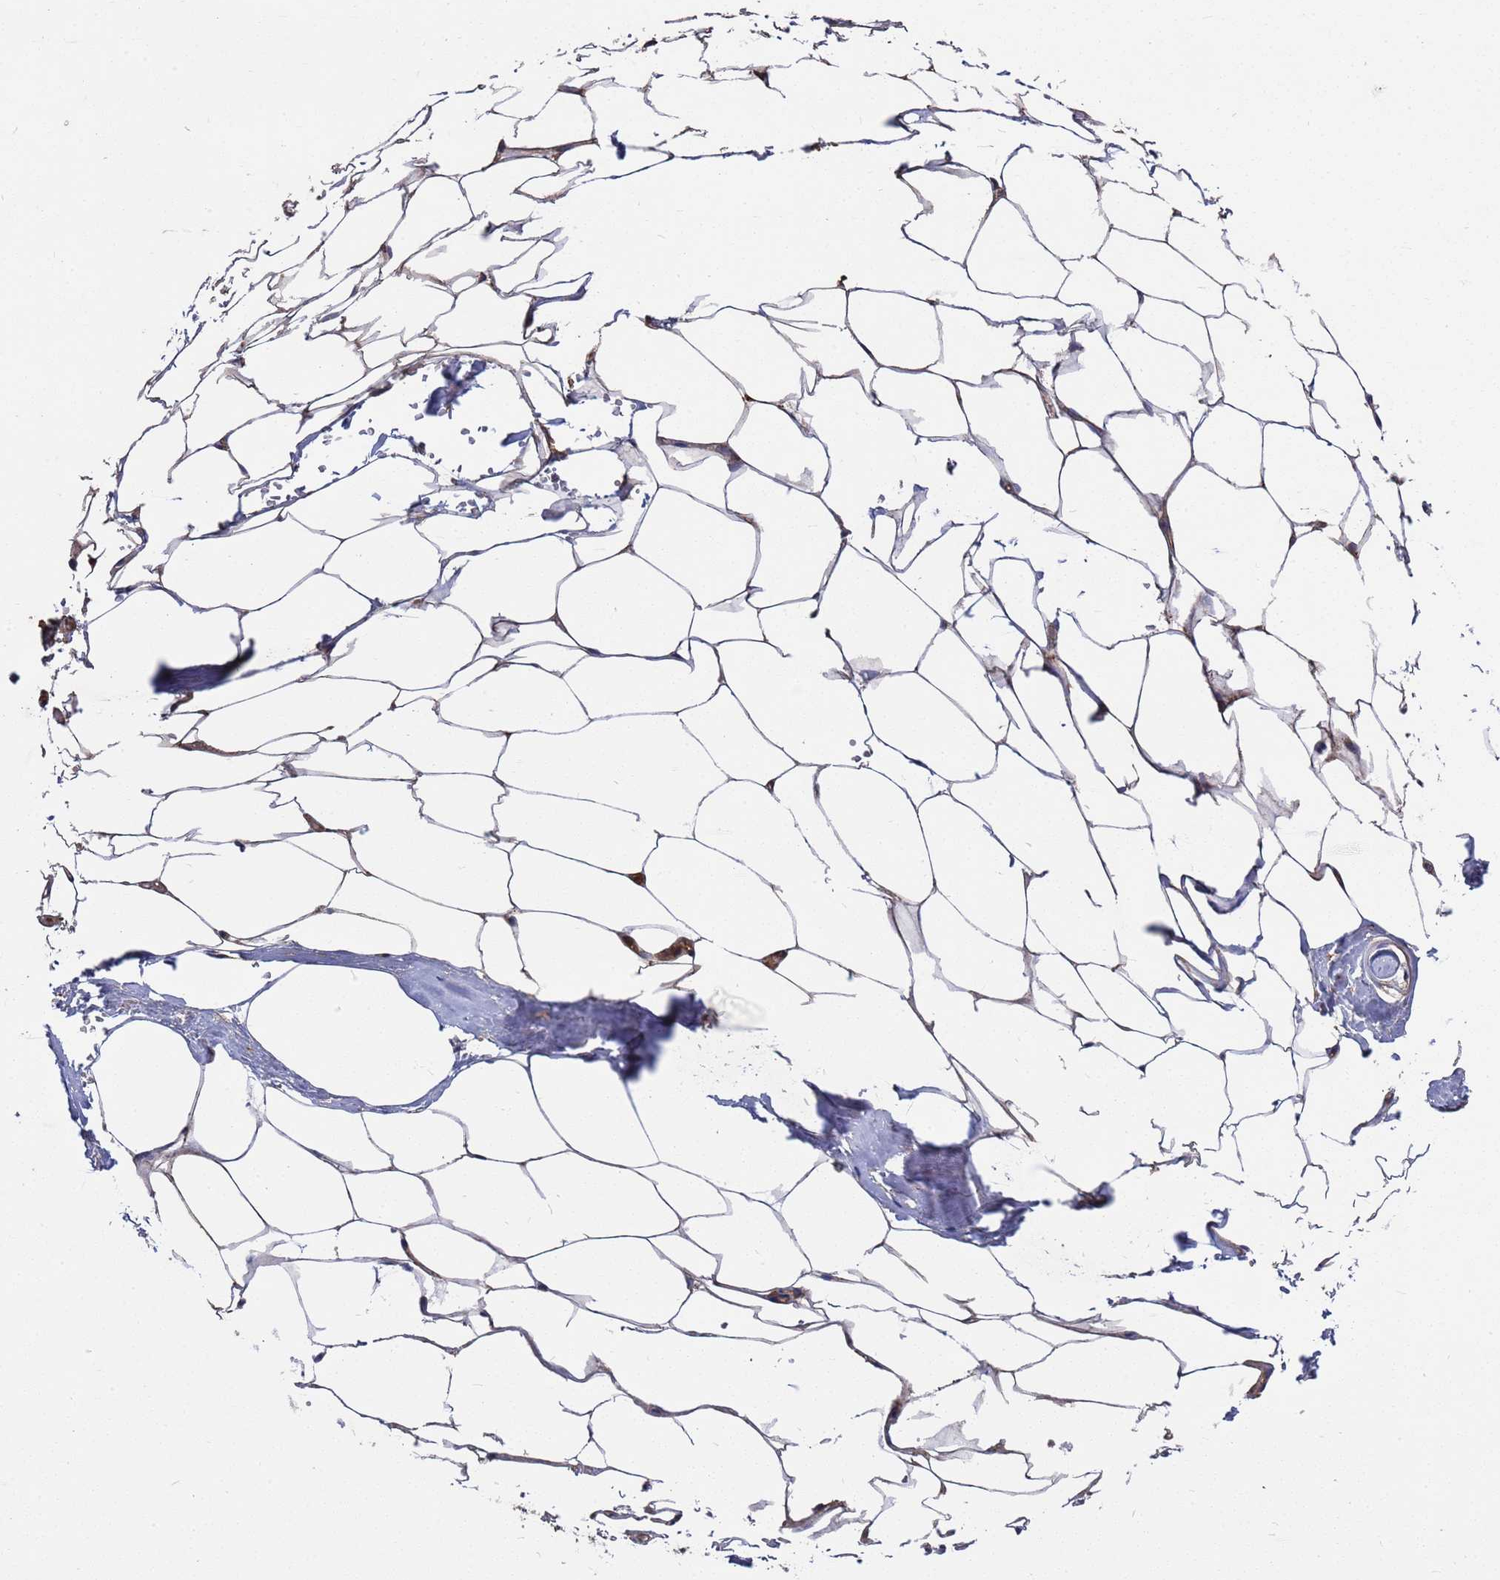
{"staining": {"intensity": "moderate", "quantity": ">75%", "location": "cytoplasmic/membranous"}, "tissue": "adipose tissue", "cell_type": "Adipocytes", "image_type": "normal", "snomed": [{"axis": "morphology", "description": "Normal tissue, NOS"}, {"axis": "morphology", "description": "Adenocarcinoma, Low grade"}, {"axis": "topography", "description": "Prostate"}, {"axis": "topography", "description": "Peripheral nerve tissue"}], "caption": "Immunohistochemical staining of normal adipose tissue reveals medium levels of moderate cytoplasmic/membranous staining in about >75% of adipocytes.", "gene": "PYCR1", "patient": {"sex": "male", "age": 63}}